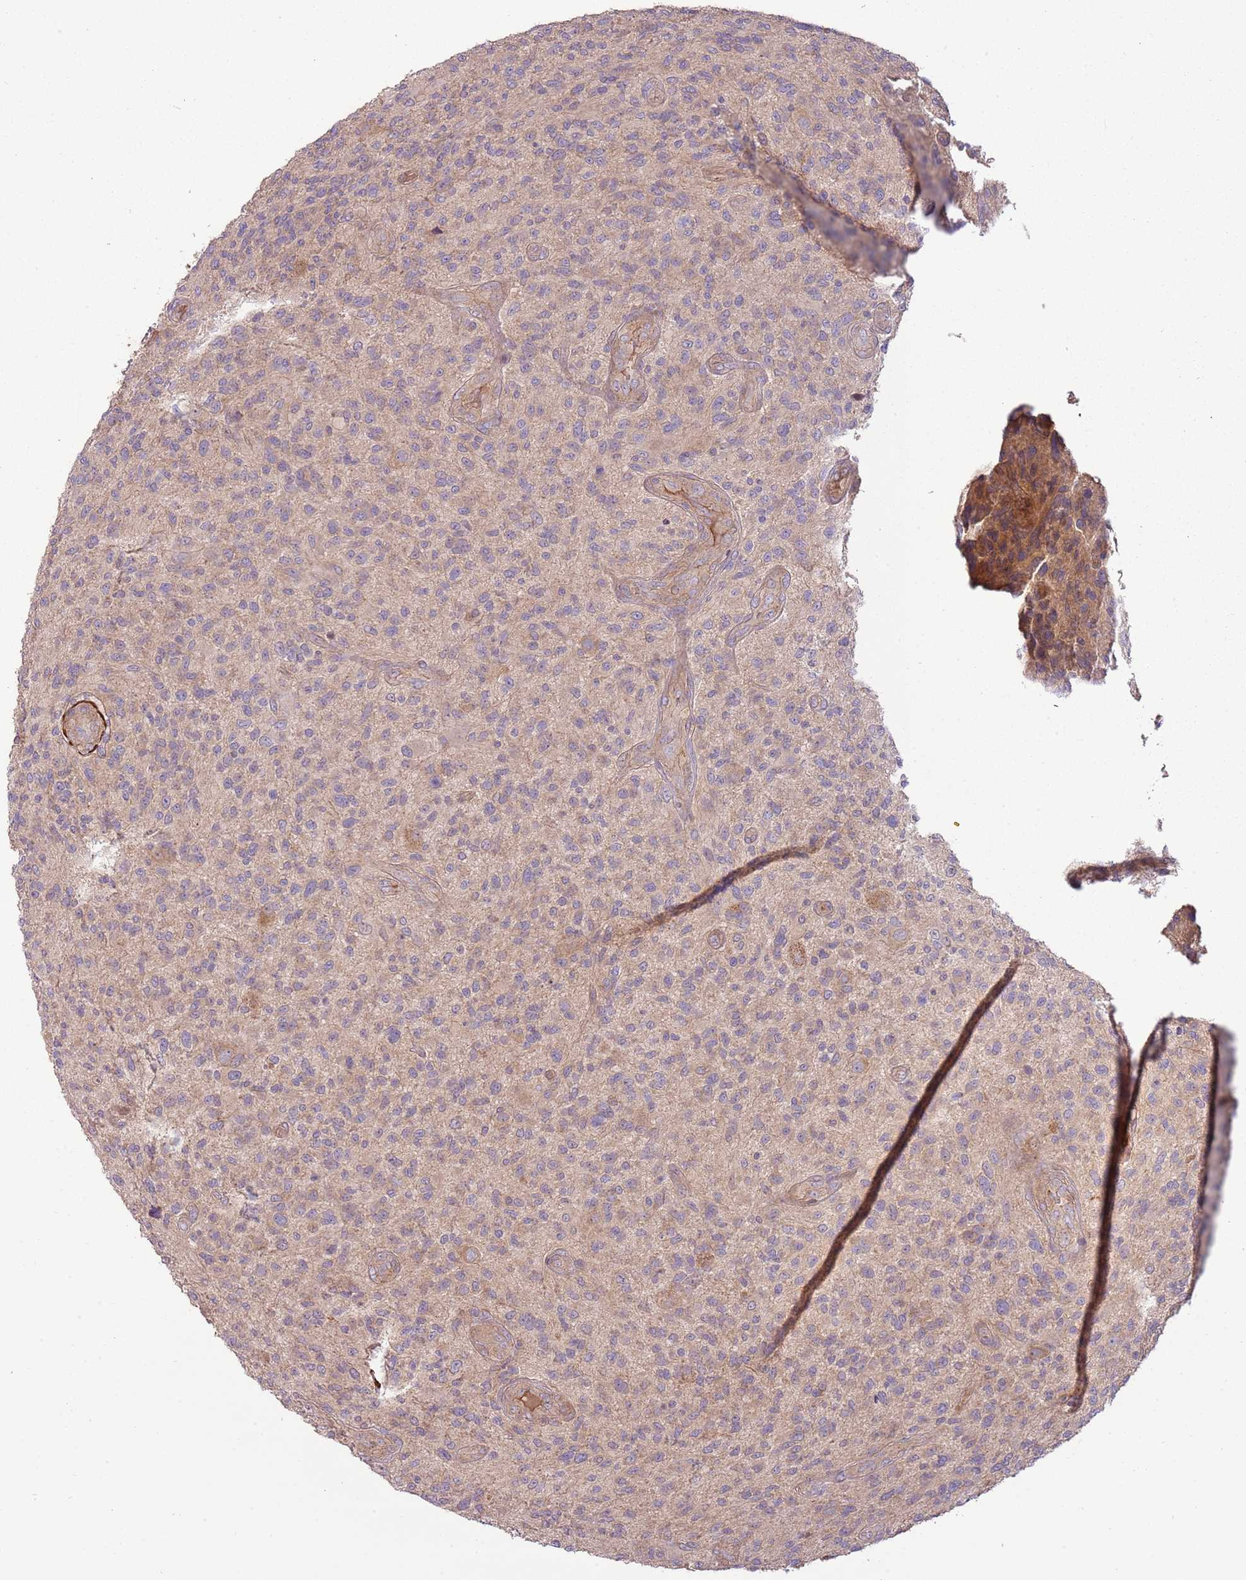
{"staining": {"intensity": "weak", "quantity": "<25%", "location": "cytoplasmic/membranous"}, "tissue": "glioma", "cell_type": "Tumor cells", "image_type": "cancer", "snomed": [{"axis": "morphology", "description": "Glioma, malignant, High grade"}, {"axis": "topography", "description": "Brain"}], "caption": "Image shows no protein positivity in tumor cells of glioma tissue. The staining was performed using DAB to visualize the protein expression in brown, while the nuclei were stained in blue with hematoxylin (Magnification: 20x).", "gene": "RNF128", "patient": {"sex": "male", "age": 47}}